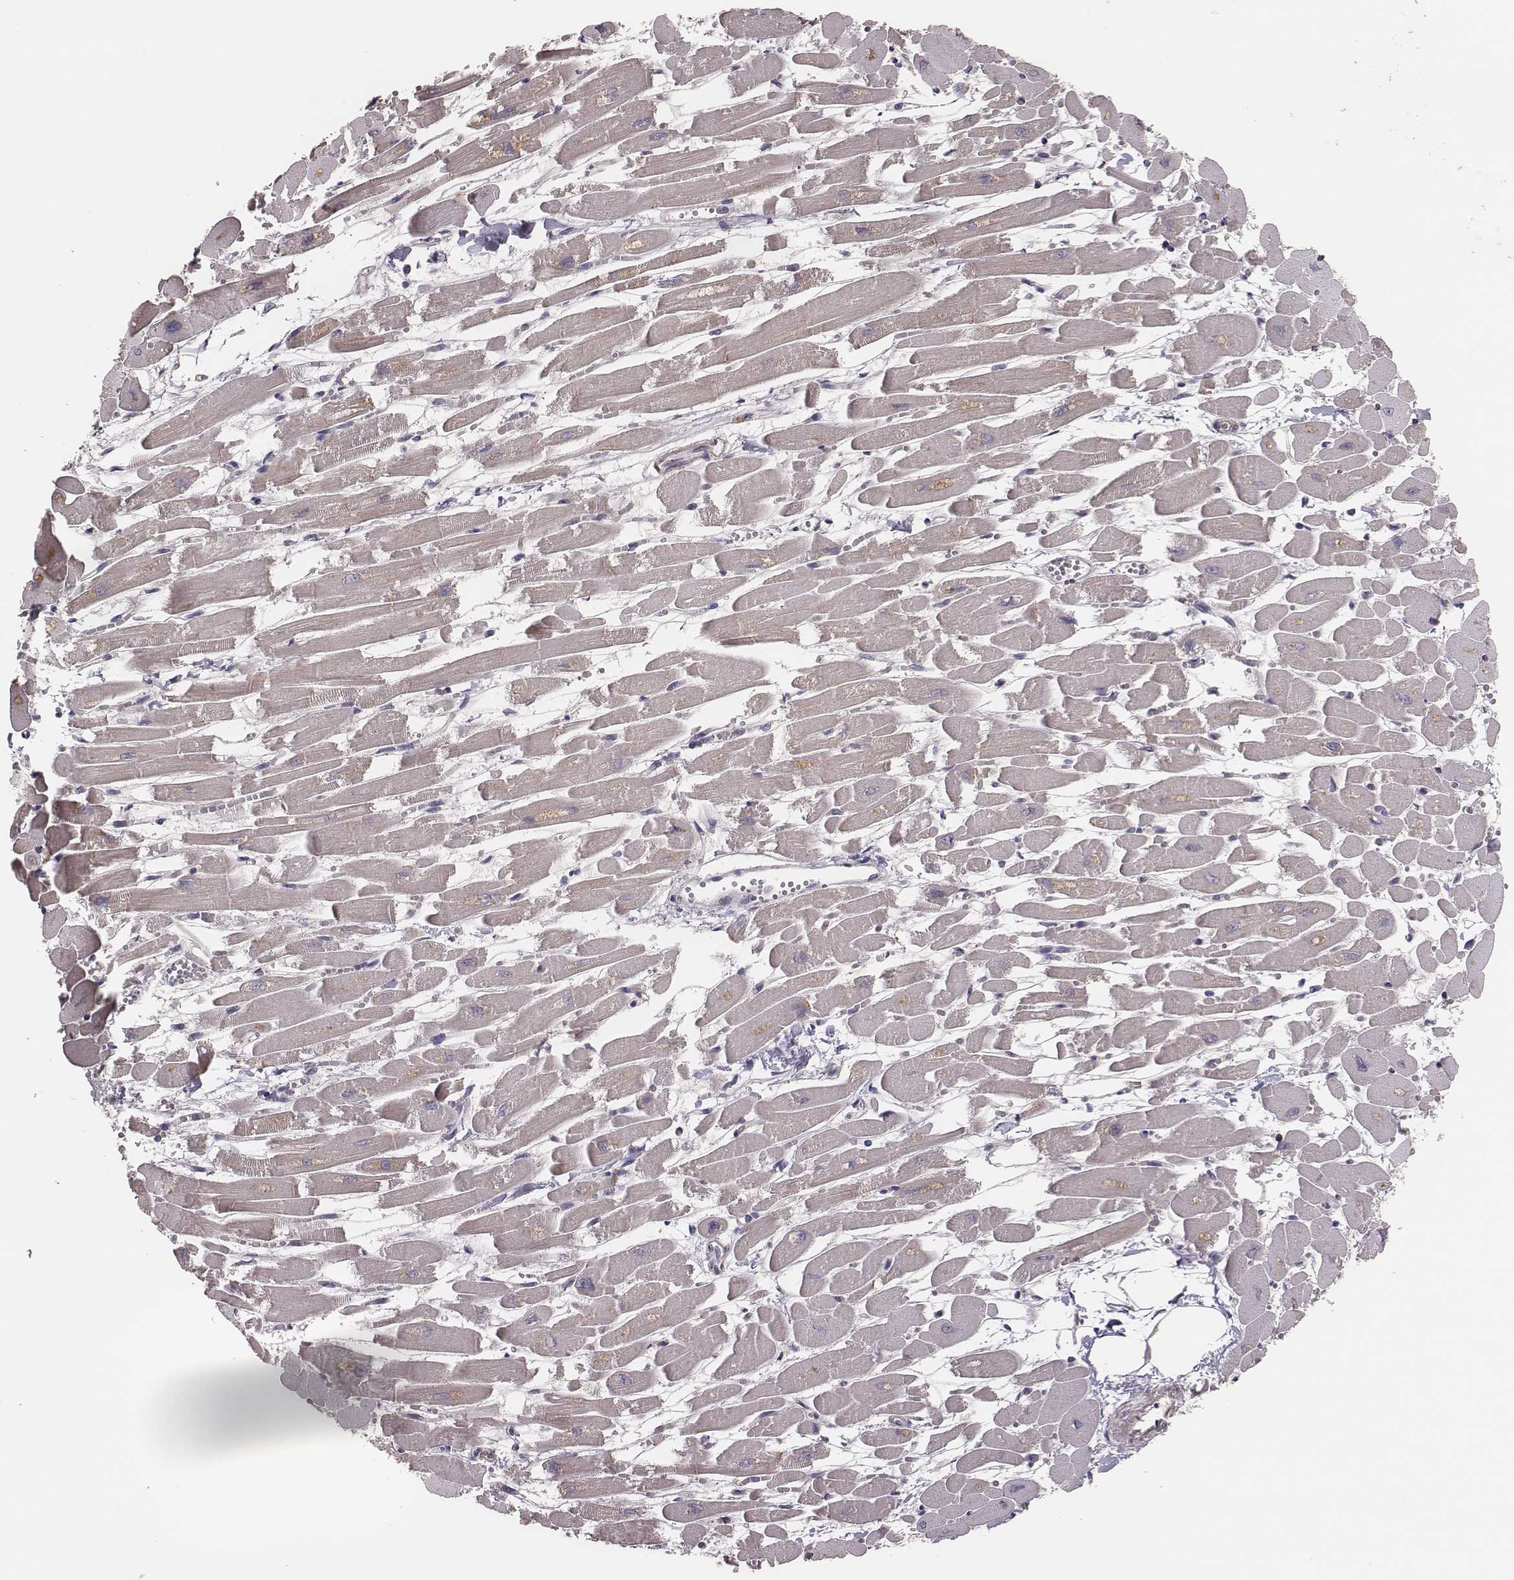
{"staining": {"intensity": "negative", "quantity": "none", "location": "none"}, "tissue": "heart muscle", "cell_type": "Cardiomyocytes", "image_type": "normal", "snomed": [{"axis": "morphology", "description": "Normal tissue, NOS"}, {"axis": "topography", "description": "Heart"}], "caption": "Immunohistochemical staining of unremarkable human heart muscle demonstrates no significant positivity in cardiomyocytes.", "gene": "HAVCR1", "patient": {"sex": "female", "age": 52}}